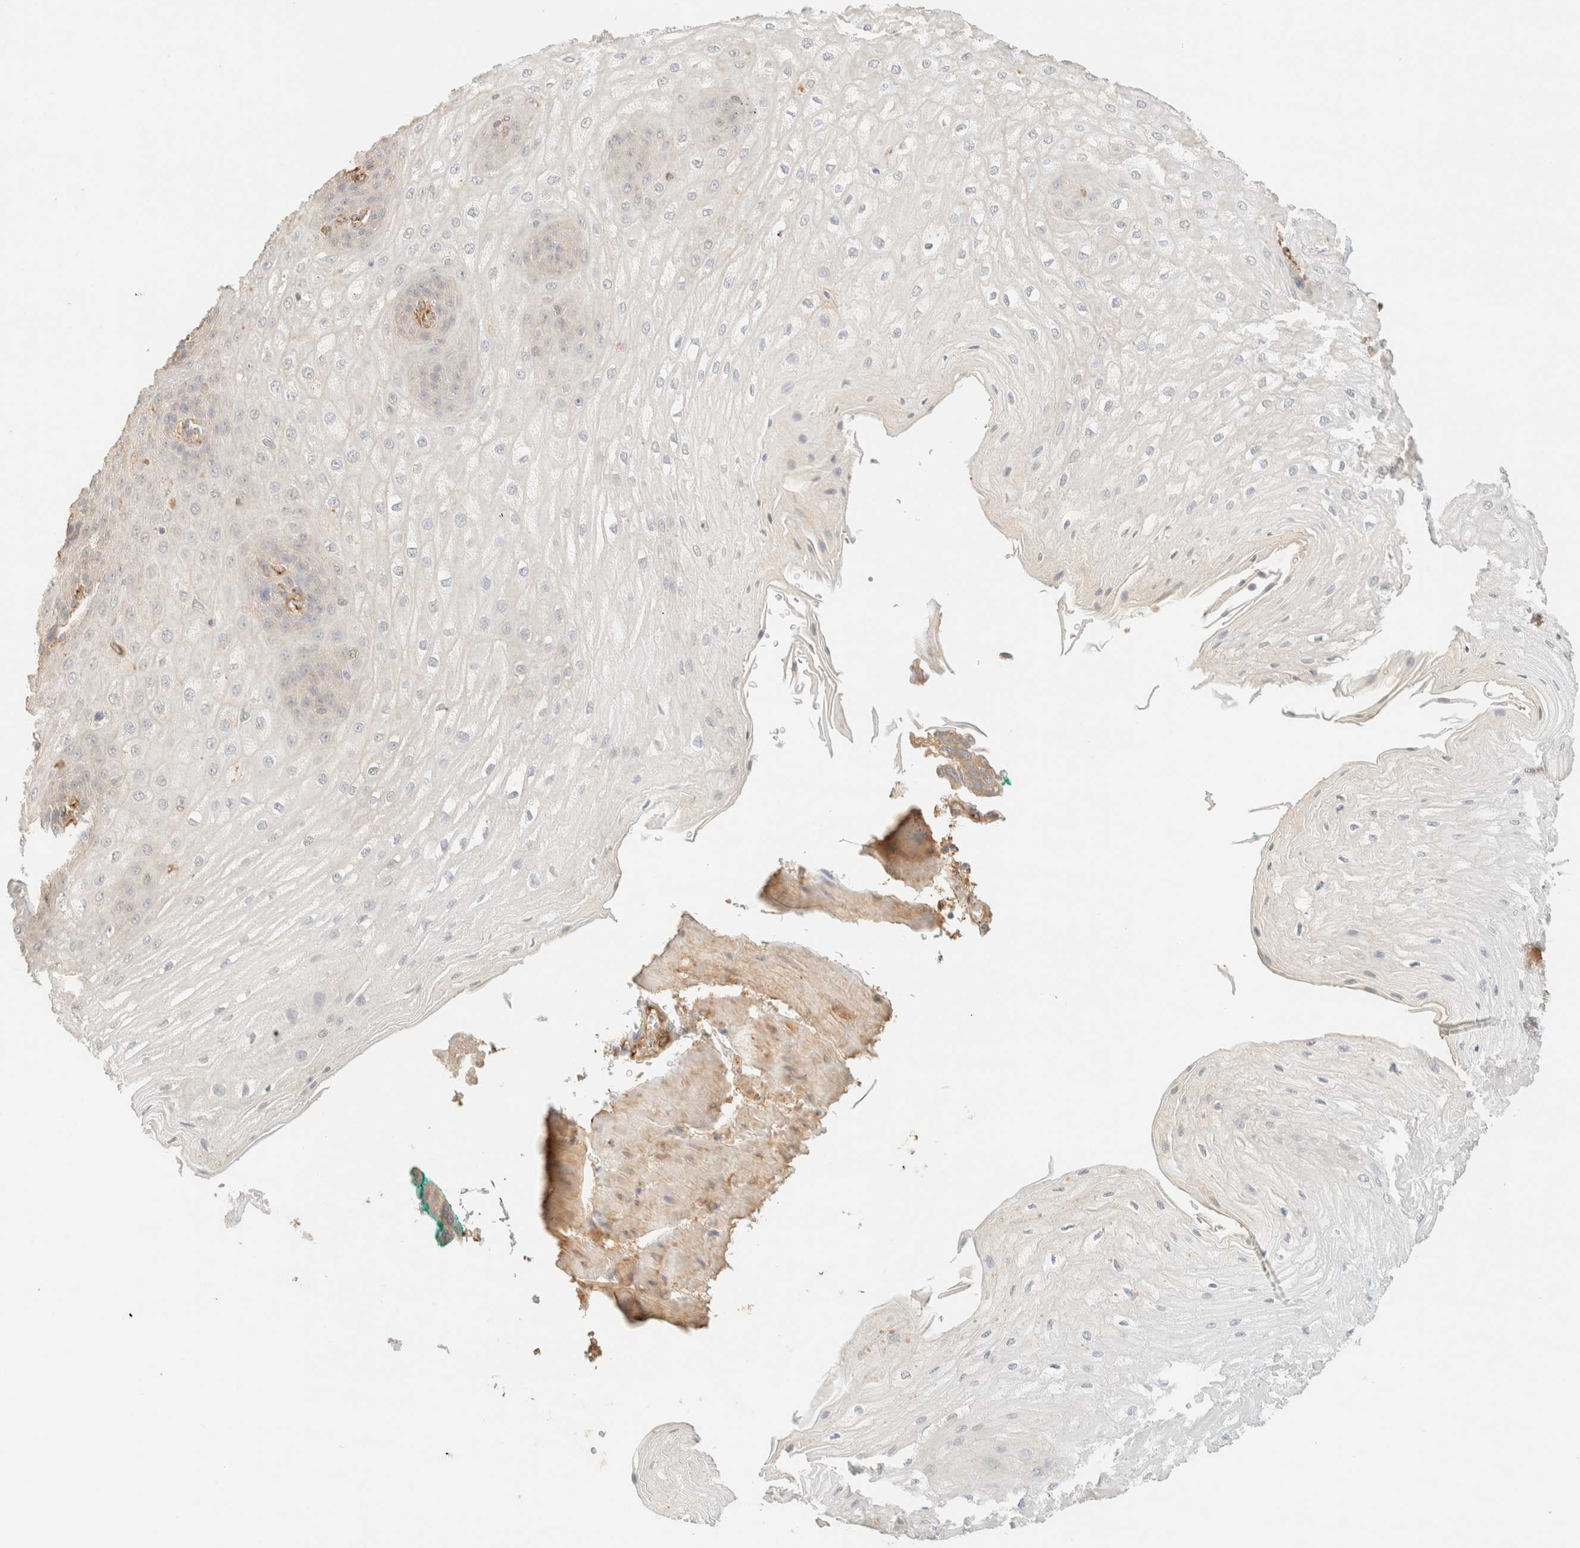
{"staining": {"intensity": "moderate", "quantity": "<25%", "location": "cytoplasmic/membranous"}, "tissue": "esophagus", "cell_type": "Squamous epithelial cells", "image_type": "normal", "snomed": [{"axis": "morphology", "description": "Normal tissue, NOS"}, {"axis": "topography", "description": "Esophagus"}], "caption": "Esophagus stained with DAB (3,3'-diaminobenzidine) IHC reveals low levels of moderate cytoplasmic/membranous expression in approximately <25% of squamous epithelial cells.", "gene": "SPARCL1", "patient": {"sex": "male", "age": 54}}